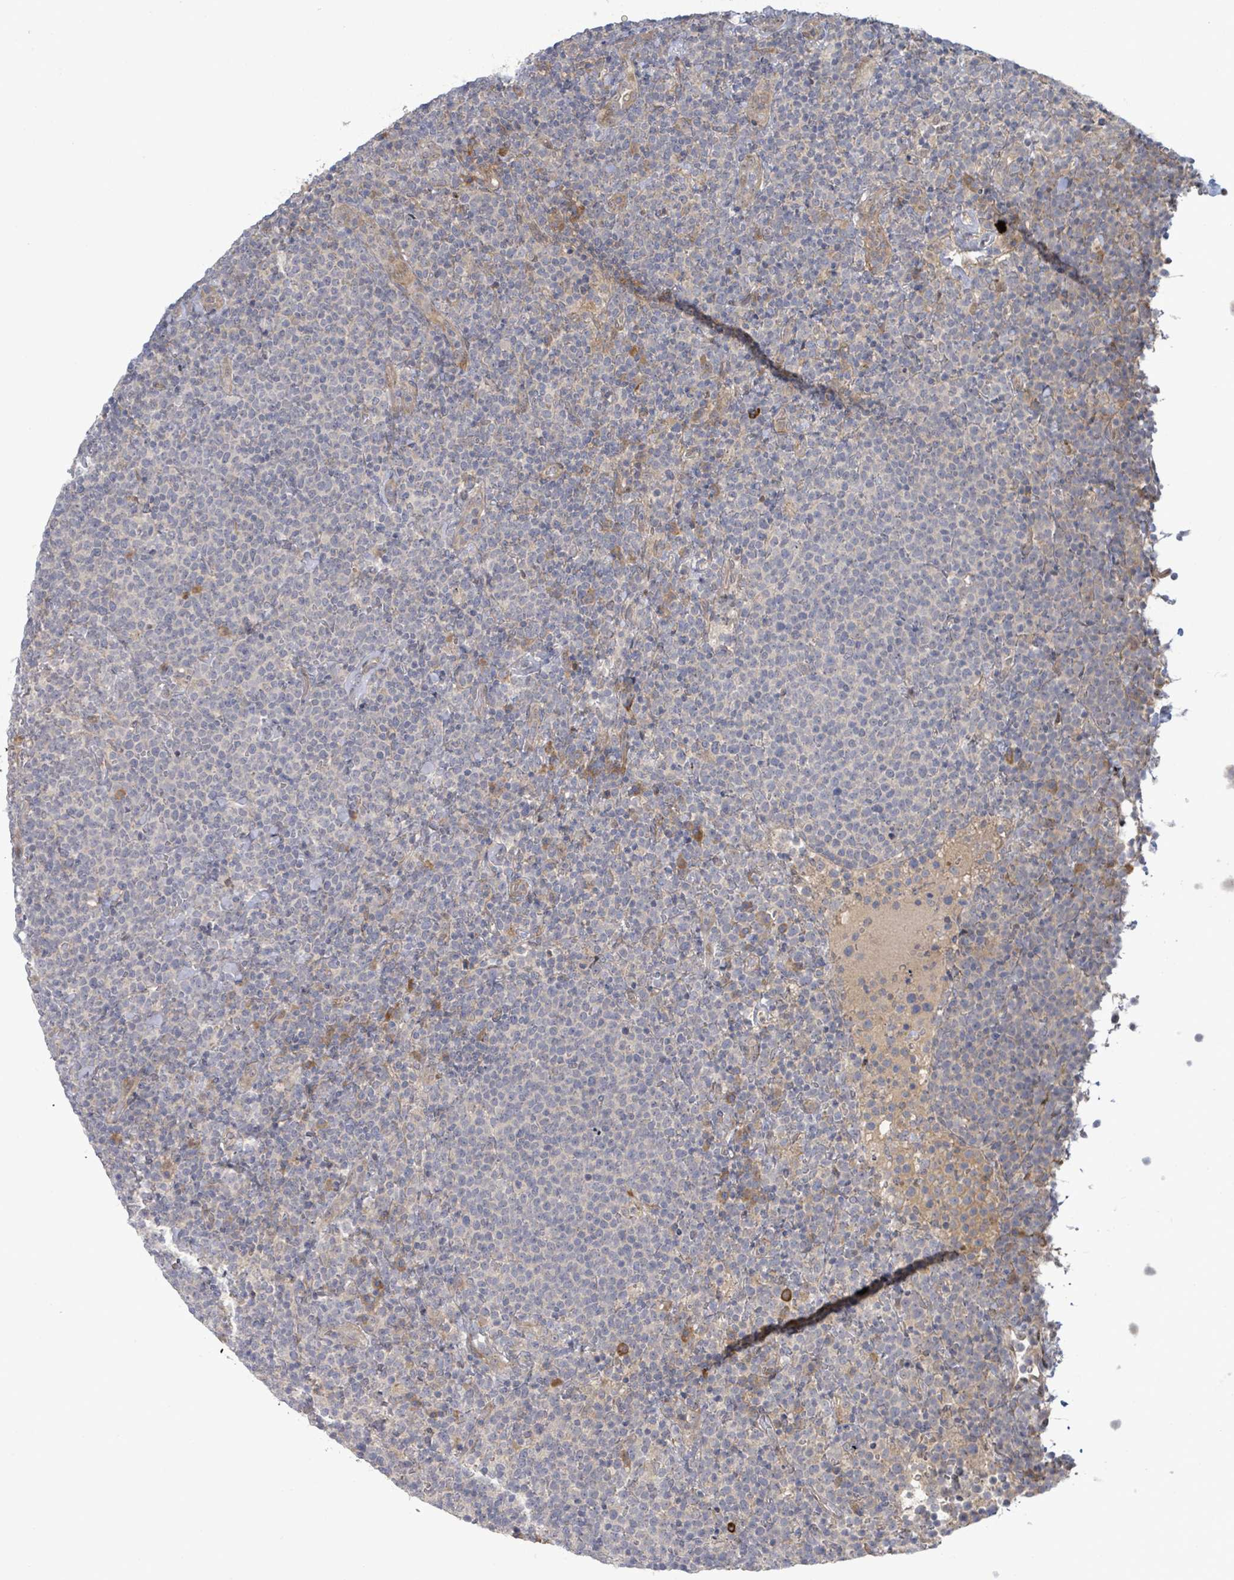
{"staining": {"intensity": "negative", "quantity": "none", "location": "none"}, "tissue": "lymphoma", "cell_type": "Tumor cells", "image_type": "cancer", "snomed": [{"axis": "morphology", "description": "Malignant lymphoma, non-Hodgkin's type, High grade"}, {"axis": "topography", "description": "Lymph node"}], "caption": "Immunohistochemistry photomicrograph of lymphoma stained for a protein (brown), which shows no staining in tumor cells.", "gene": "SLIT3", "patient": {"sex": "male", "age": 61}}